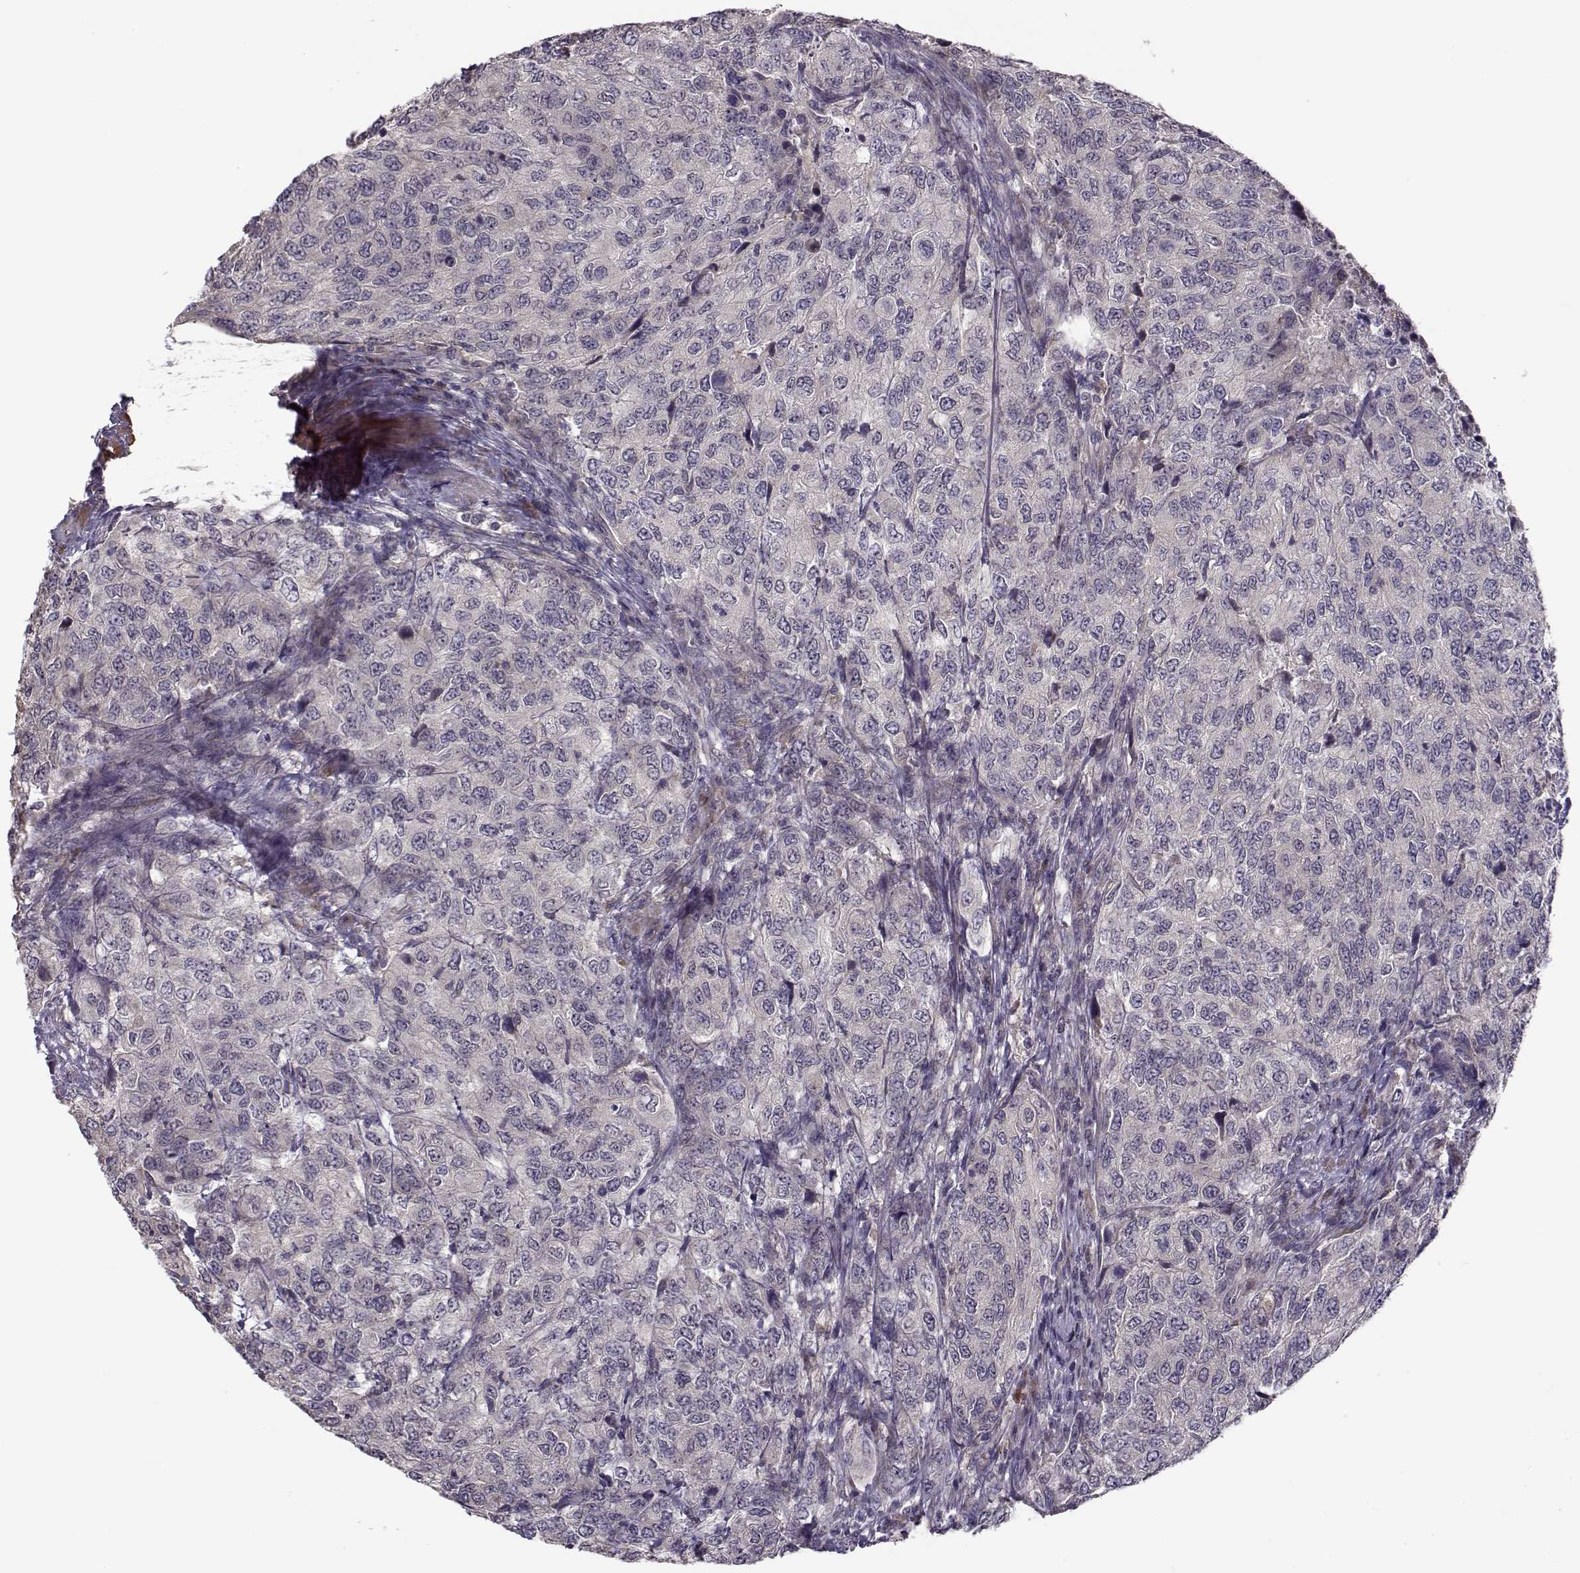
{"staining": {"intensity": "negative", "quantity": "none", "location": "none"}, "tissue": "urothelial cancer", "cell_type": "Tumor cells", "image_type": "cancer", "snomed": [{"axis": "morphology", "description": "Urothelial carcinoma, High grade"}, {"axis": "topography", "description": "Urinary bladder"}], "caption": "An IHC histopathology image of high-grade urothelial carcinoma is shown. There is no staining in tumor cells of high-grade urothelial carcinoma.", "gene": "ENTPD8", "patient": {"sex": "female", "age": 78}}